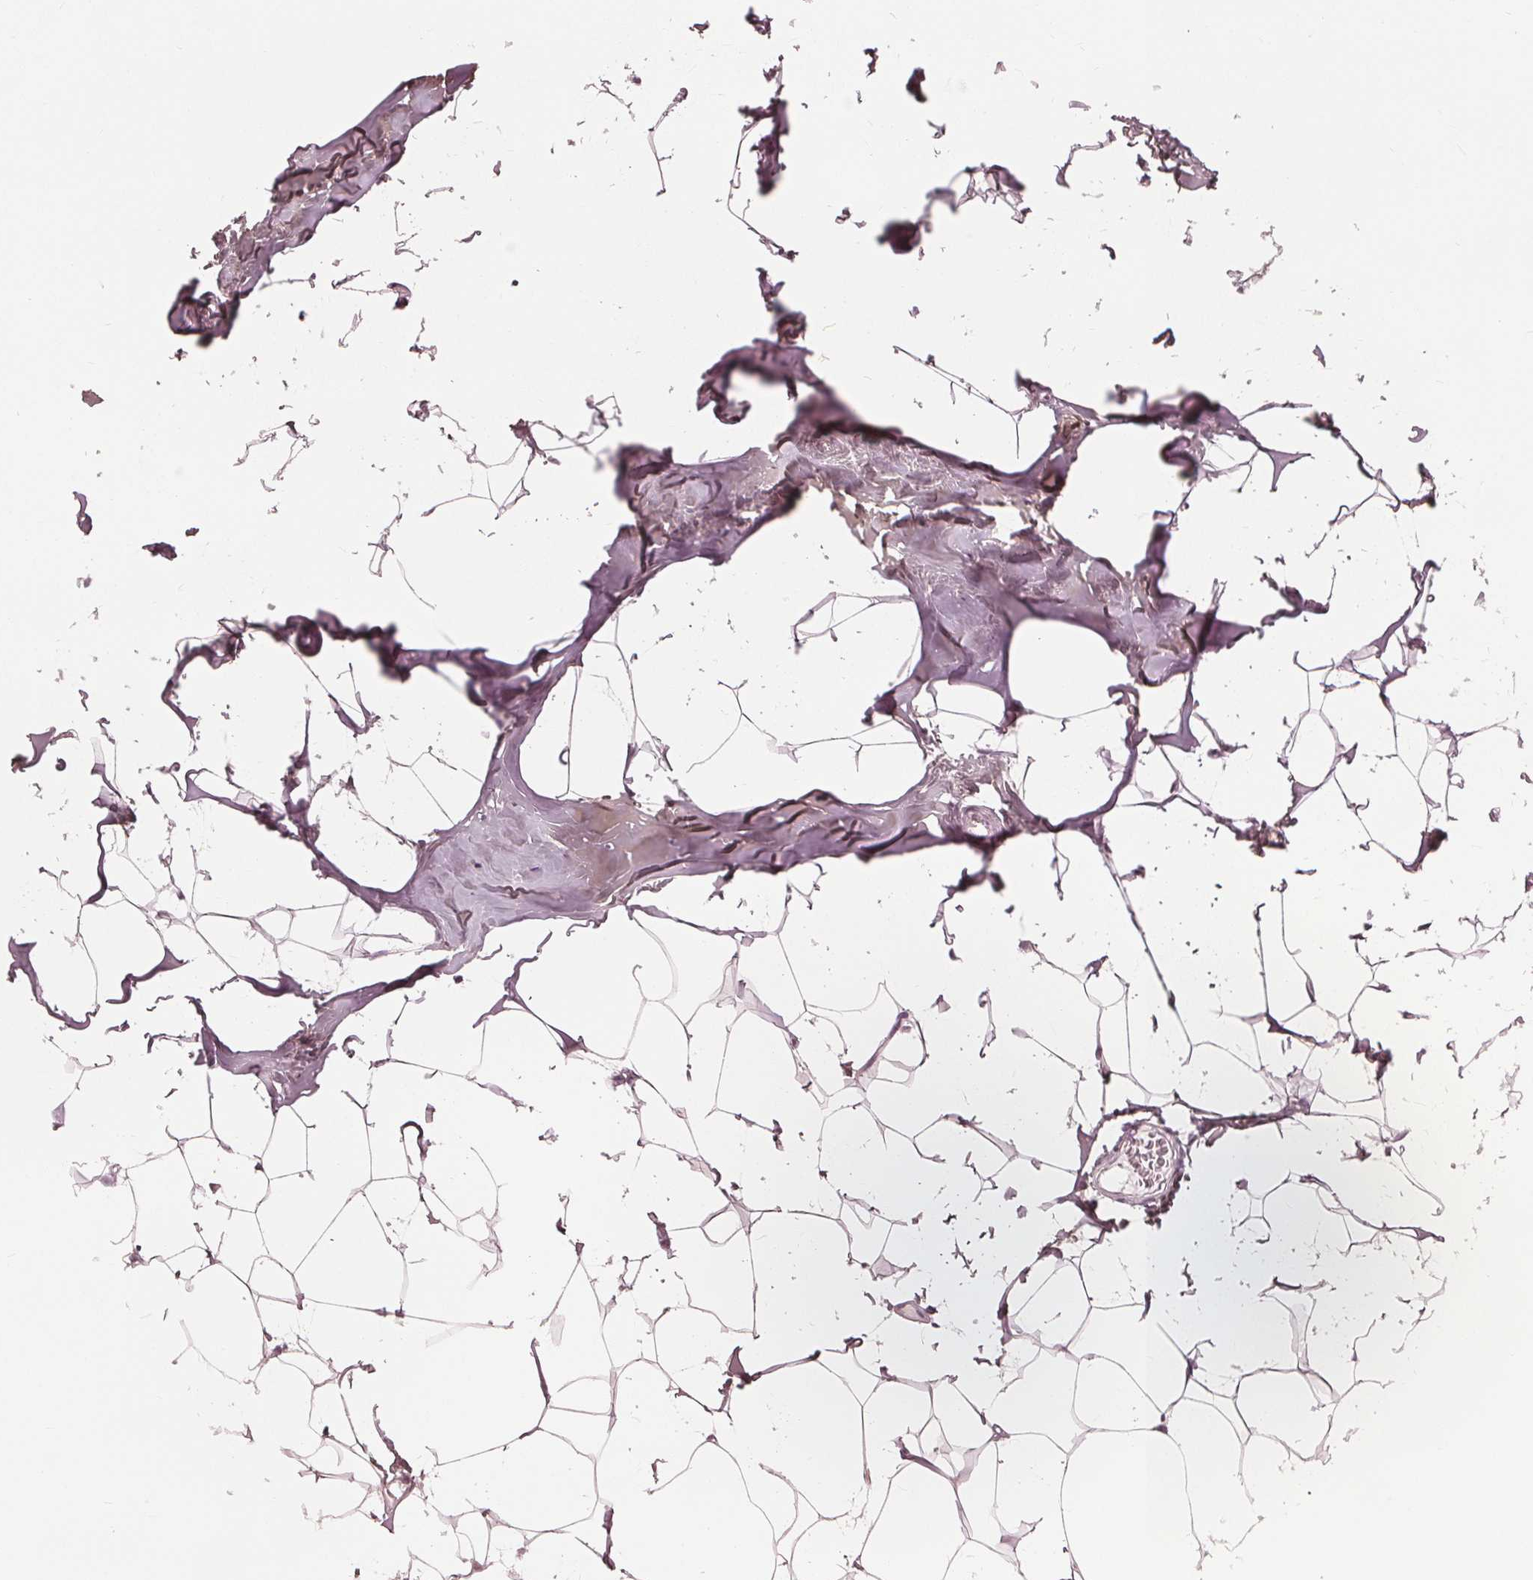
{"staining": {"intensity": "weak", "quantity": ">75%", "location": "cytoplasmic/membranous"}, "tissue": "breast", "cell_type": "Adipocytes", "image_type": "normal", "snomed": [{"axis": "morphology", "description": "Normal tissue, NOS"}, {"axis": "topography", "description": "Breast"}], "caption": "An IHC micrograph of normal tissue is shown. Protein staining in brown highlights weak cytoplasmic/membranous positivity in breast within adipocytes. (Brightfield microscopy of DAB IHC at high magnification).", "gene": "PAEP", "patient": {"sex": "female", "age": 32}}